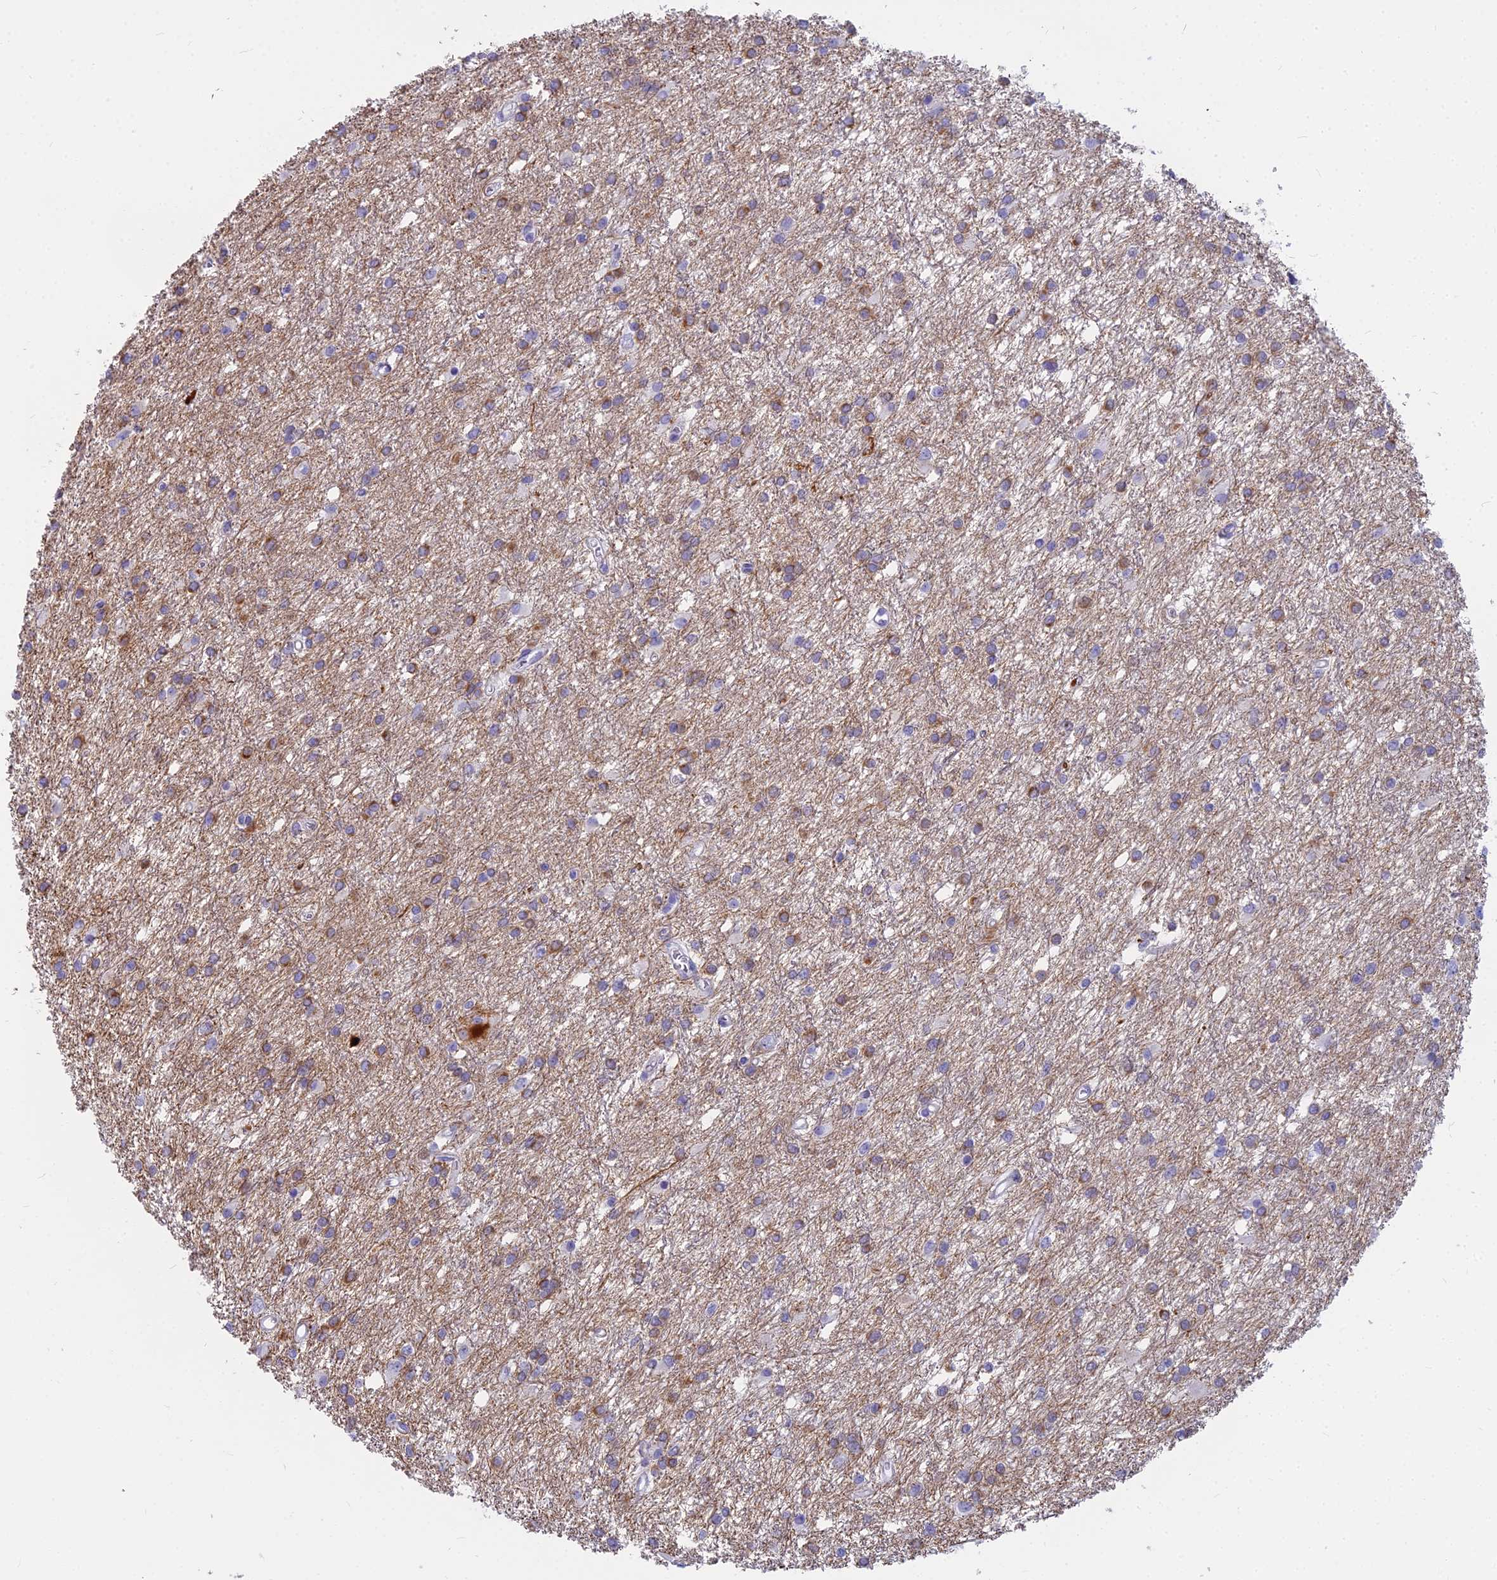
{"staining": {"intensity": "moderate", "quantity": "<25%", "location": "cytoplasmic/membranous"}, "tissue": "glioma", "cell_type": "Tumor cells", "image_type": "cancer", "snomed": [{"axis": "morphology", "description": "Glioma, malignant, High grade"}, {"axis": "topography", "description": "Brain"}], "caption": "Protein expression analysis of human glioma reveals moderate cytoplasmic/membranous staining in approximately <25% of tumor cells.", "gene": "EVI2A", "patient": {"sex": "female", "age": 50}}